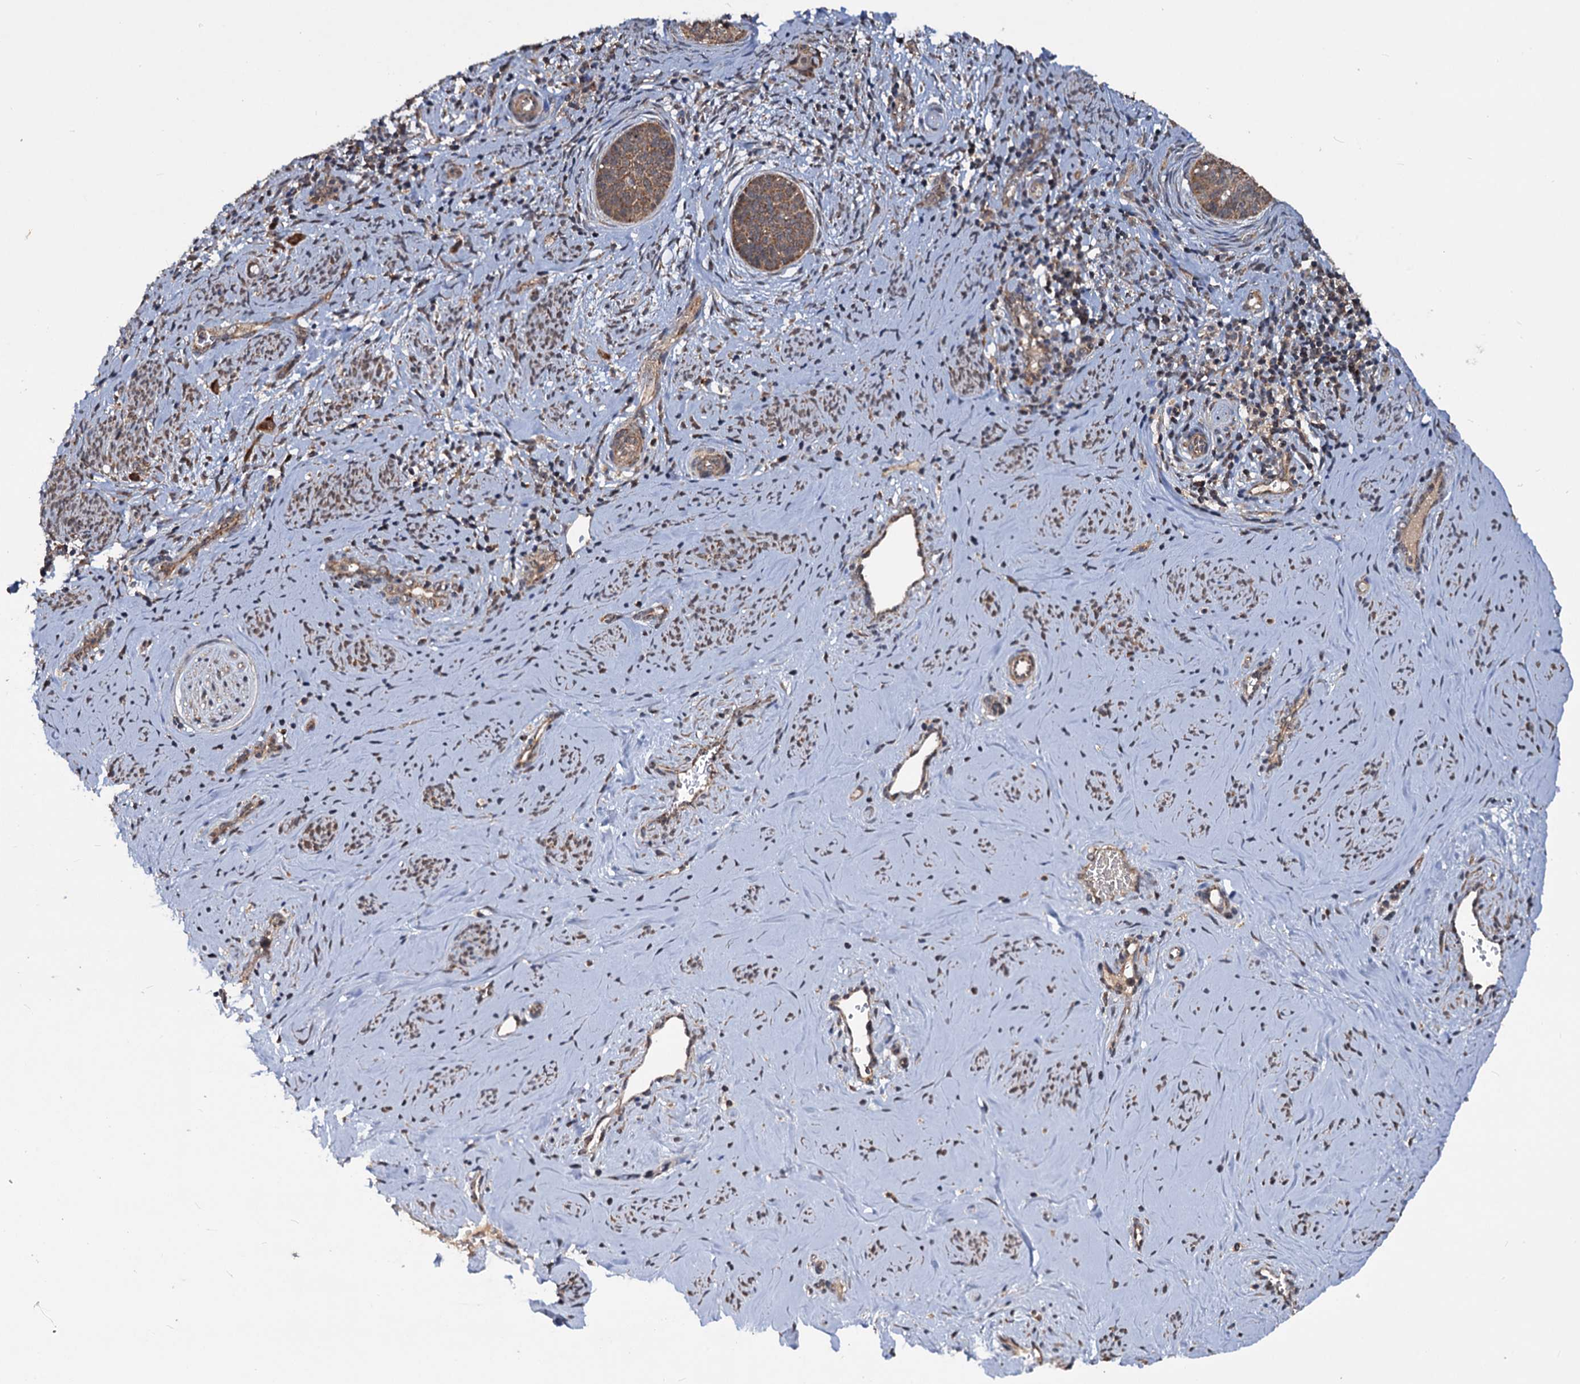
{"staining": {"intensity": "moderate", "quantity": ">75%", "location": "cytoplasmic/membranous"}, "tissue": "cervical cancer", "cell_type": "Tumor cells", "image_type": "cancer", "snomed": [{"axis": "morphology", "description": "Squamous cell carcinoma, NOS"}, {"axis": "topography", "description": "Cervix"}], "caption": "A micrograph of squamous cell carcinoma (cervical) stained for a protein shows moderate cytoplasmic/membranous brown staining in tumor cells.", "gene": "CEP76", "patient": {"sex": "female", "age": 33}}